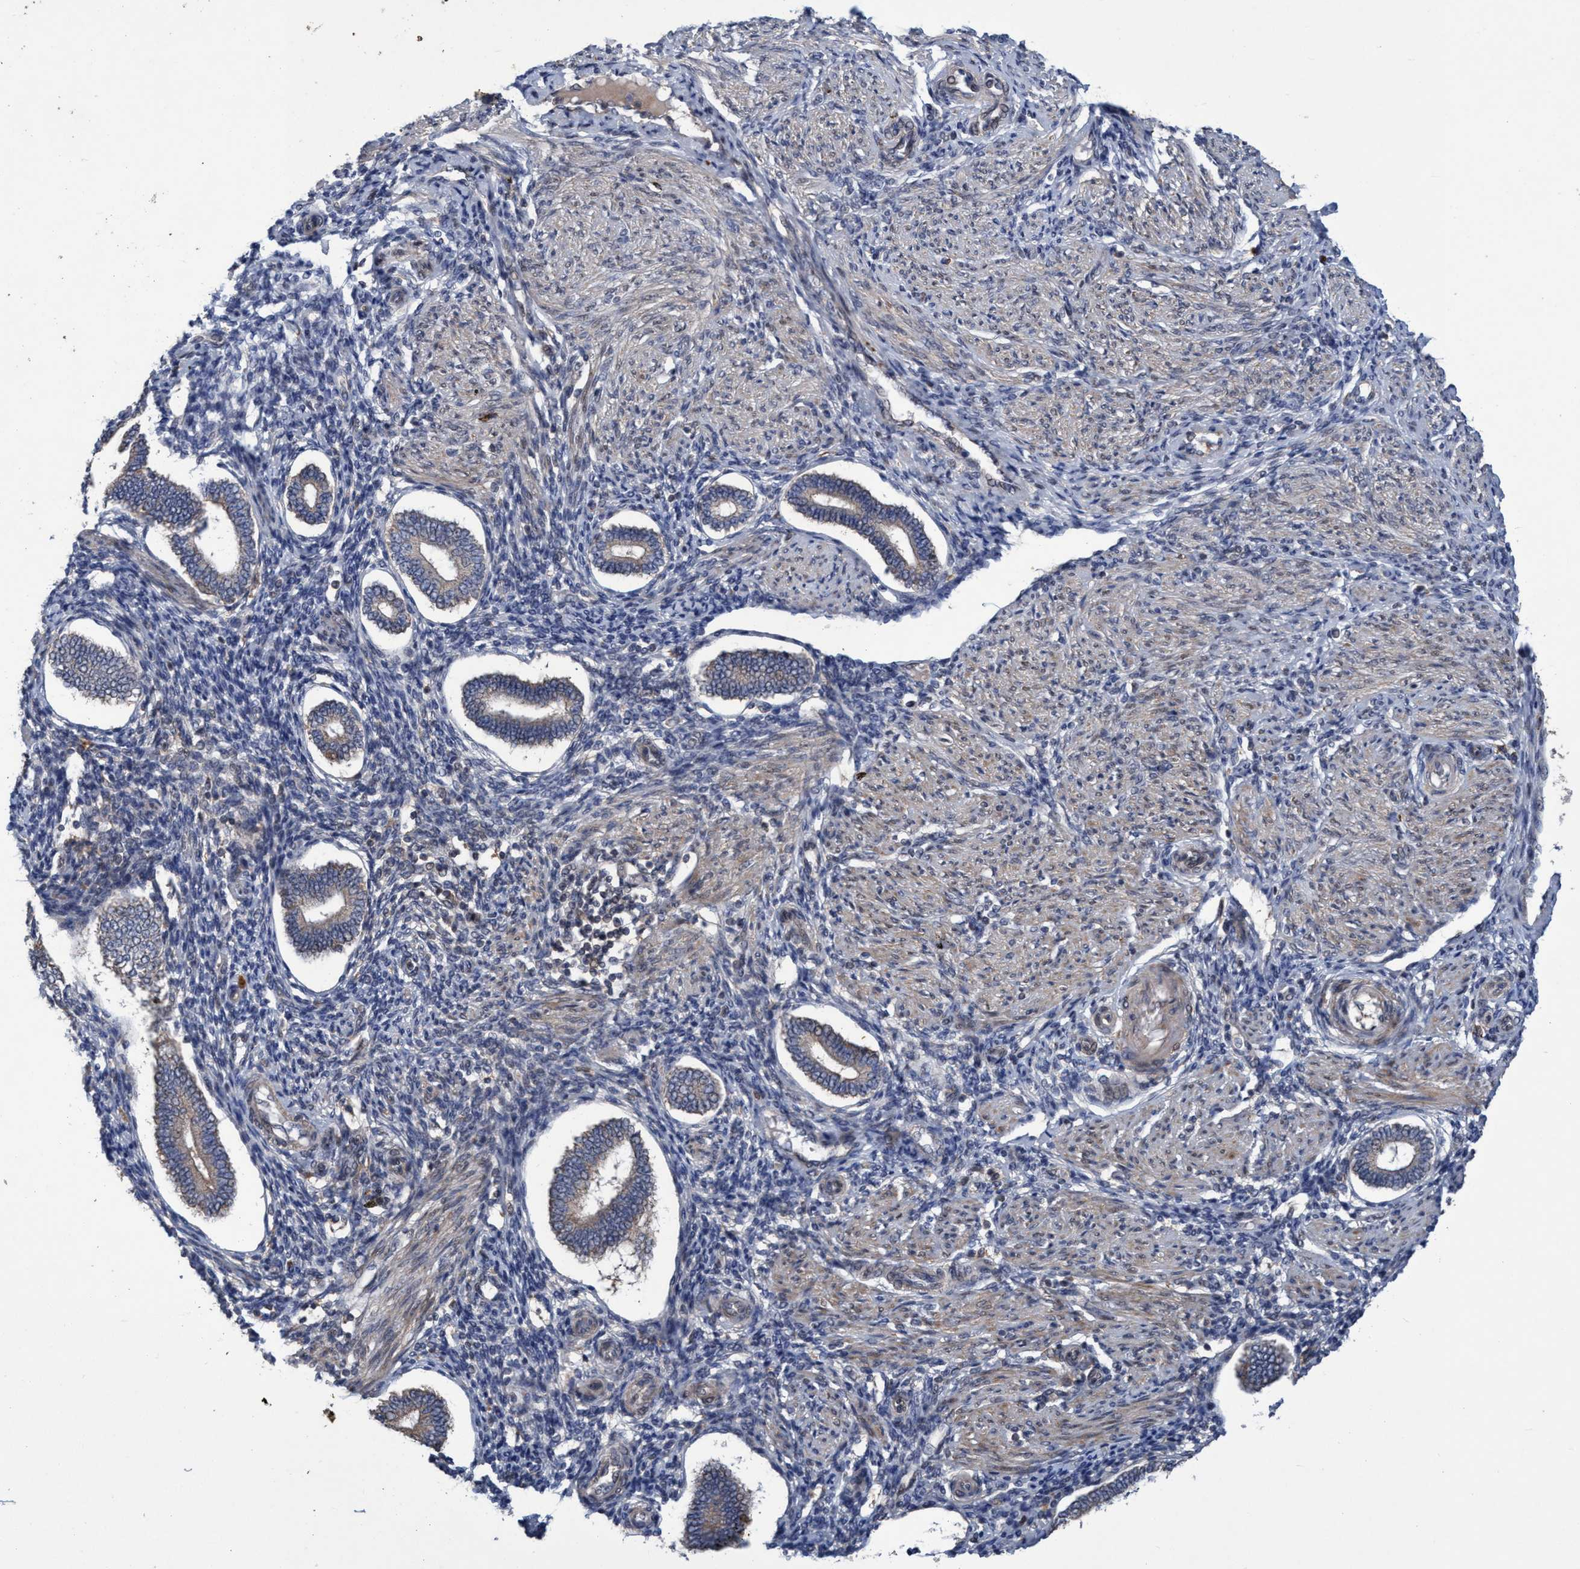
{"staining": {"intensity": "weak", "quantity": "<25%", "location": "cytoplasmic/membranous"}, "tissue": "endometrium", "cell_type": "Cells in endometrial stroma", "image_type": "normal", "snomed": [{"axis": "morphology", "description": "Normal tissue, NOS"}, {"axis": "topography", "description": "Endometrium"}], "caption": "IHC image of normal endometrium: endometrium stained with DAB (3,3'-diaminobenzidine) displays no significant protein positivity in cells in endometrial stroma.", "gene": "ZNF677", "patient": {"sex": "female", "age": 42}}